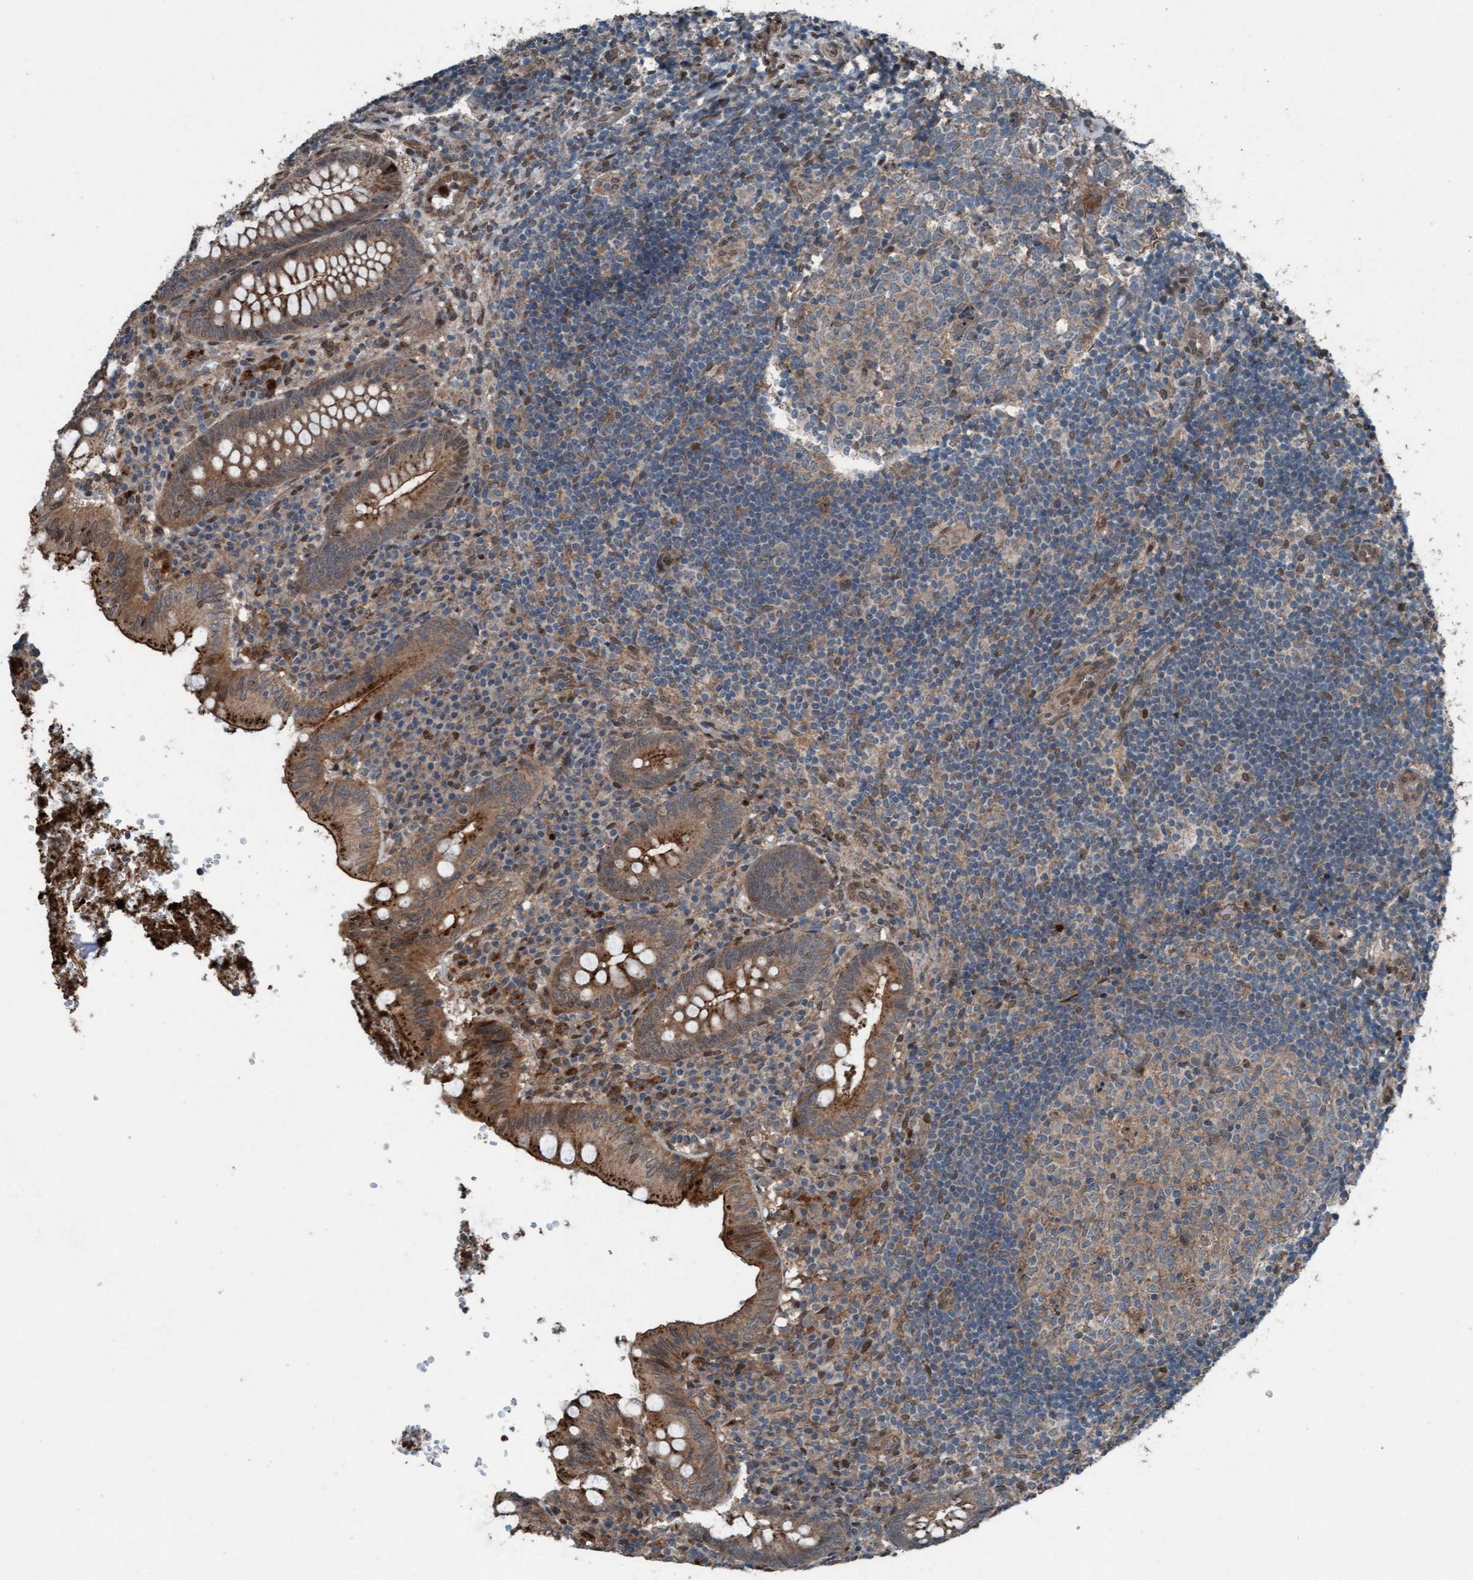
{"staining": {"intensity": "strong", "quantity": ">75%", "location": "cytoplasmic/membranous"}, "tissue": "appendix", "cell_type": "Glandular cells", "image_type": "normal", "snomed": [{"axis": "morphology", "description": "Normal tissue, NOS"}, {"axis": "topography", "description": "Appendix"}], "caption": "This micrograph displays immunohistochemistry (IHC) staining of benign appendix, with high strong cytoplasmic/membranous positivity in about >75% of glandular cells.", "gene": "PLXNB2", "patient": {"sex": "male", "age": 8}}